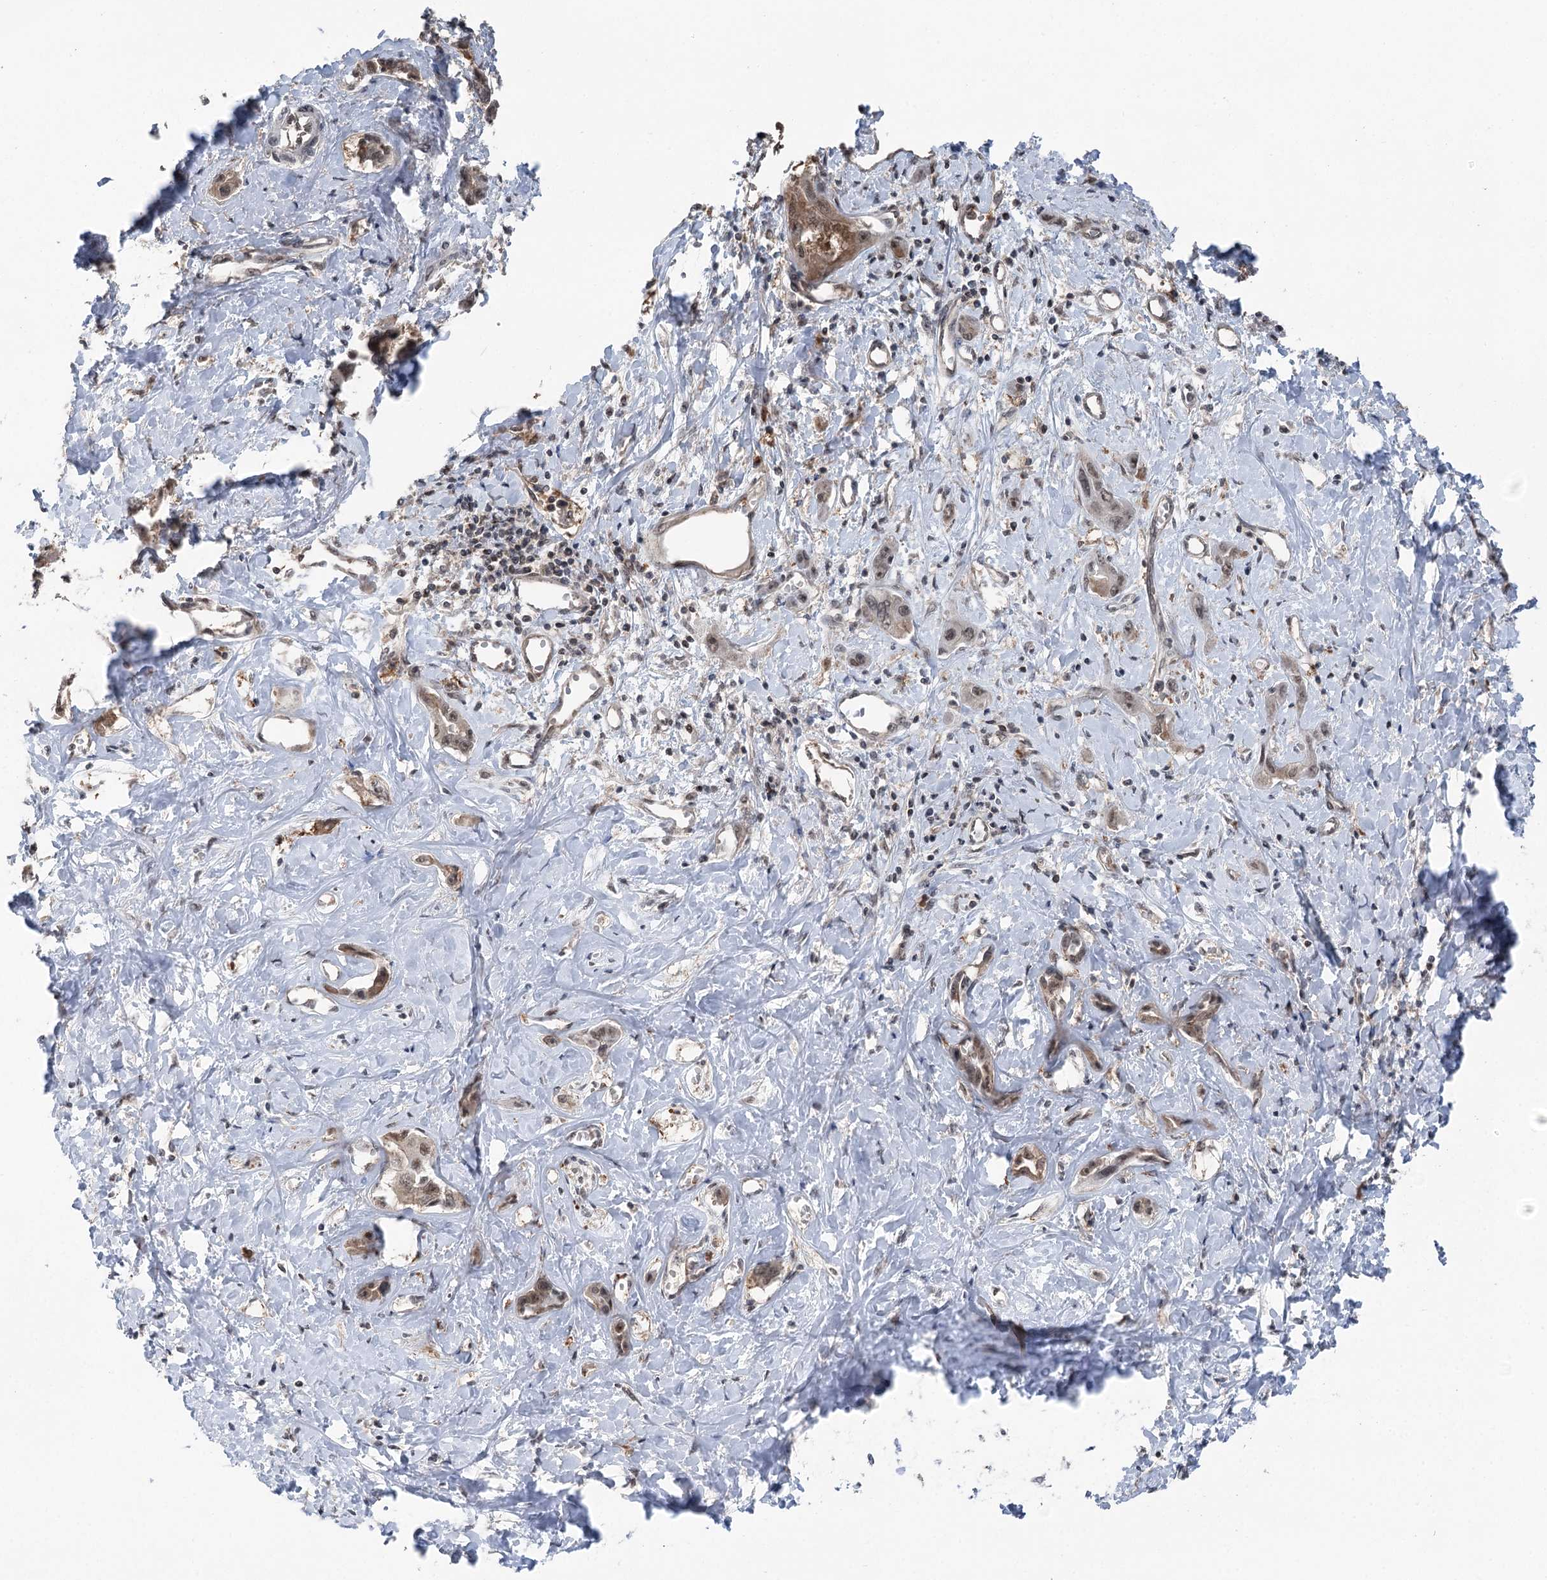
{"staining": {"intensity": "moderate", "quantity": ">75%", "location": "cytoplasmic/membranous,nuclear"}, "tissue": "liver cancer", "cell_type": "Tumor cells", "image_type": "cancer", "snomed": [{"axis": "morphology", "description": "Cholangiocarcinoma"}, {"axis": "topography", "description": "Liver"}], "caption": "This is an image of immunohistochemistry (IHC) staining of liver cancer, which shows moderate expression in the cytoplasmic/membranous and nuclear of tumor cells.", "gene": "CCSER2", "patient": {"sex": "male", "age": 59}}